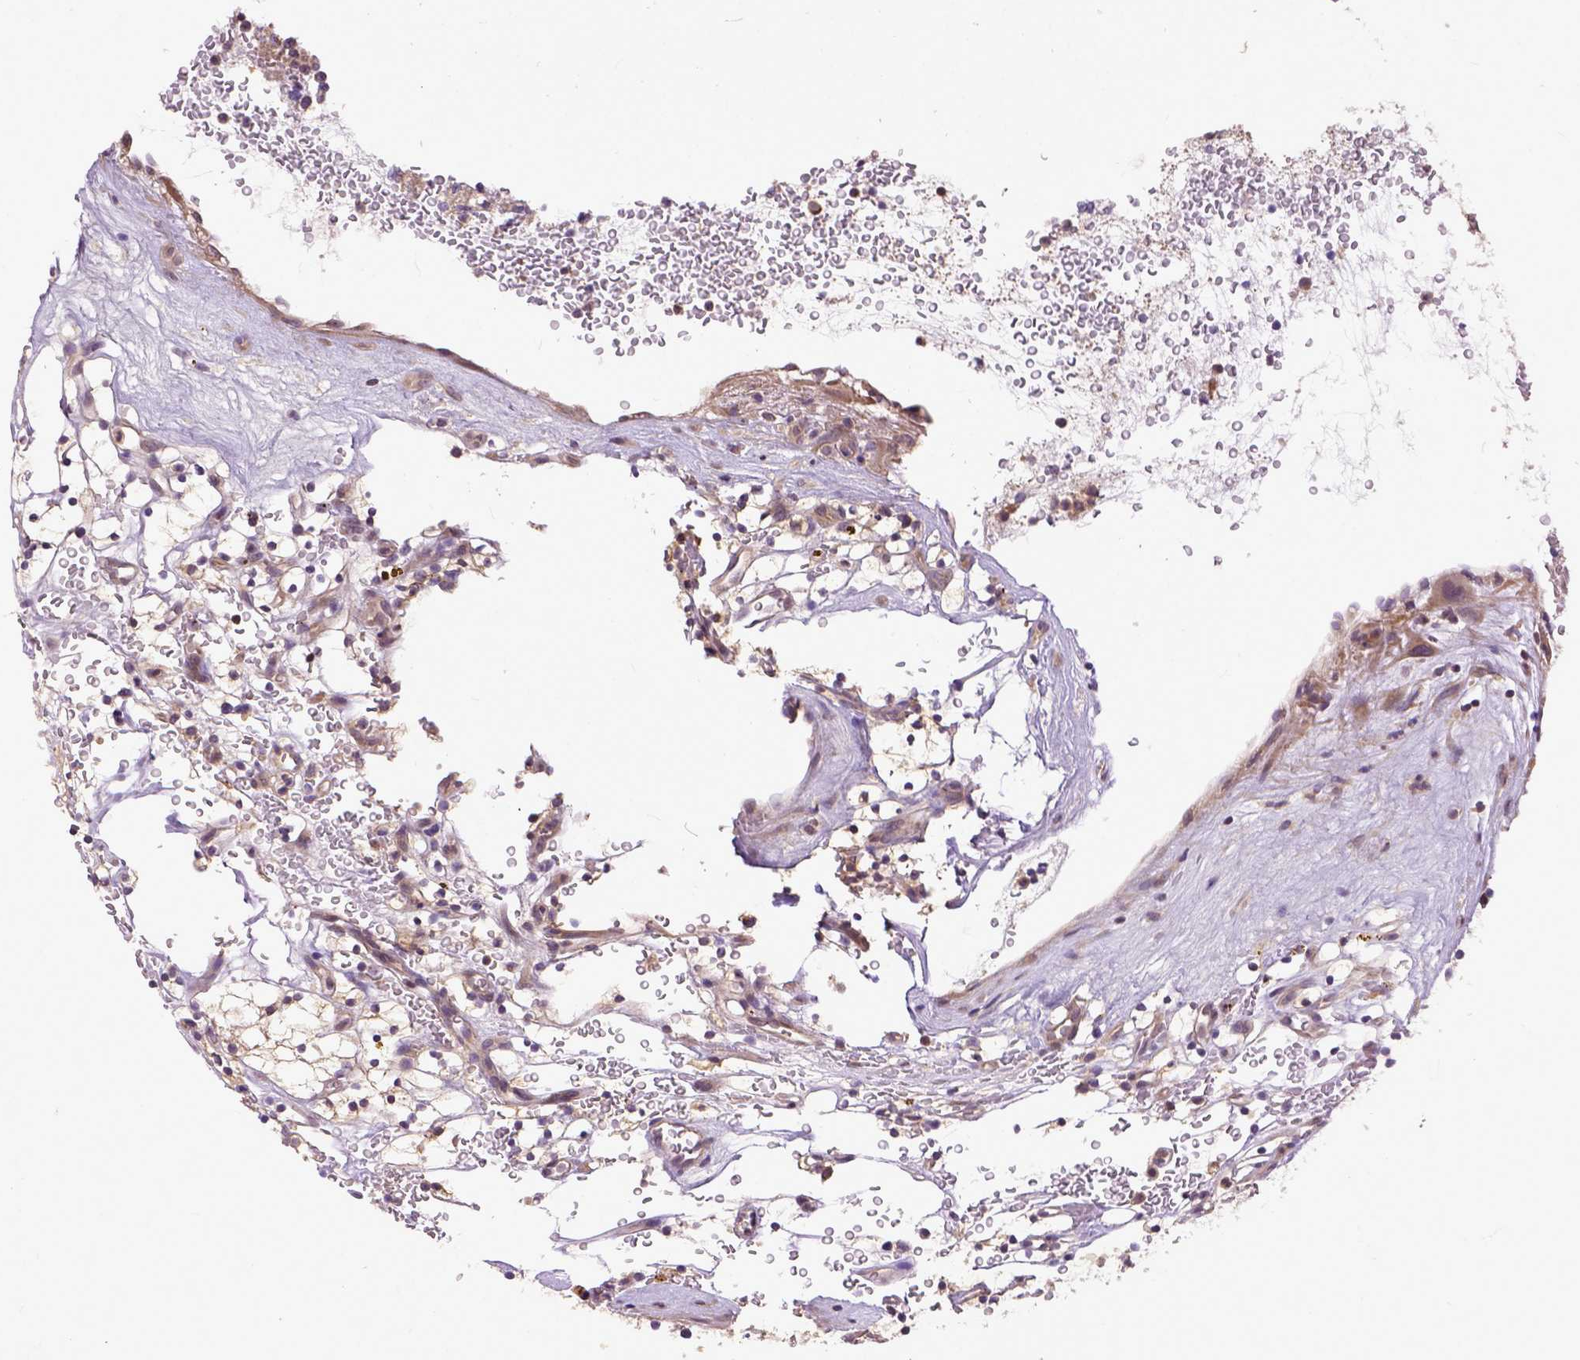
{"staining": {"intensity": "weak", "quantity": ">75%", "location": "cytoplasmic/membranous"}, "tissue": "renal cancer", "cell_type": "Tumor cells", "image_type": "cancer", "snomed": [{"axis": "morphology", "description": "Adenocarcinoma, NOS"}, {"axis": "topography", "description": "Kidney"}], "caption": "A brown stain highlights weak cytoplasmic/membranous staining of a protein in renal cancer (adenocarcinoma) tumor cells.", "gene": "CPNE1", "patient": {"sex": "female", "age": 64}}